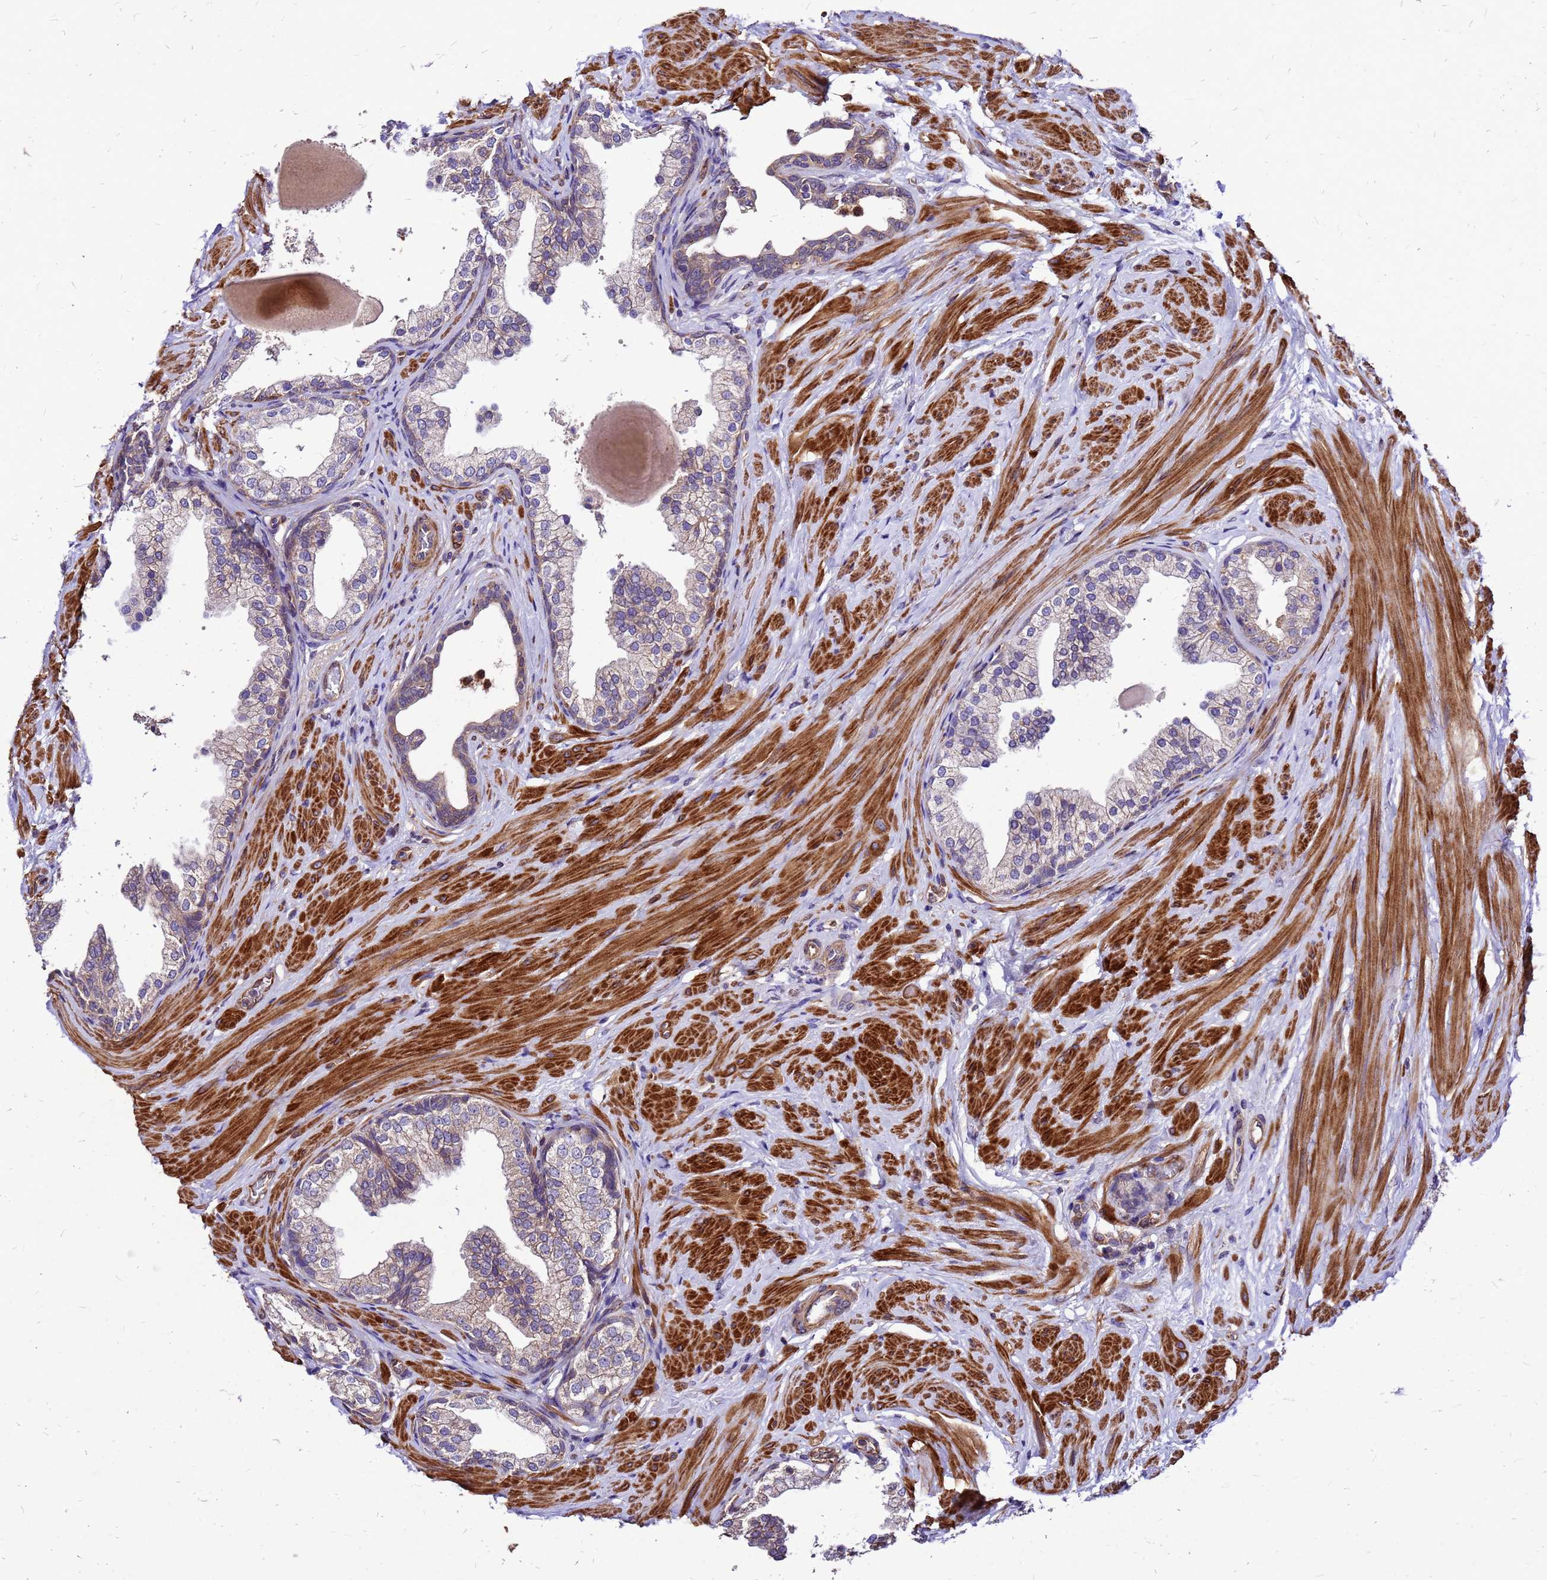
{"staining": {"intensity": "moderate", "quantity": "25%-75%", "location": "cytoplasmic/membranous"}, "tissue": "prostate", "cell_type": "Glandular cells", "image_type": "normal", "snomed": [{"axis": "morphology", "description": "Normal tissue, NOS"}, {"axis": "topography", "description": "Prostate"}], "caption": "Prostate stained with IHC displays moderate cytoplasmic/membranous staining in about 25%-75% of glandular cells.", "gene": "DUSP23", "patient": {"sex": "male", "age": 48}}